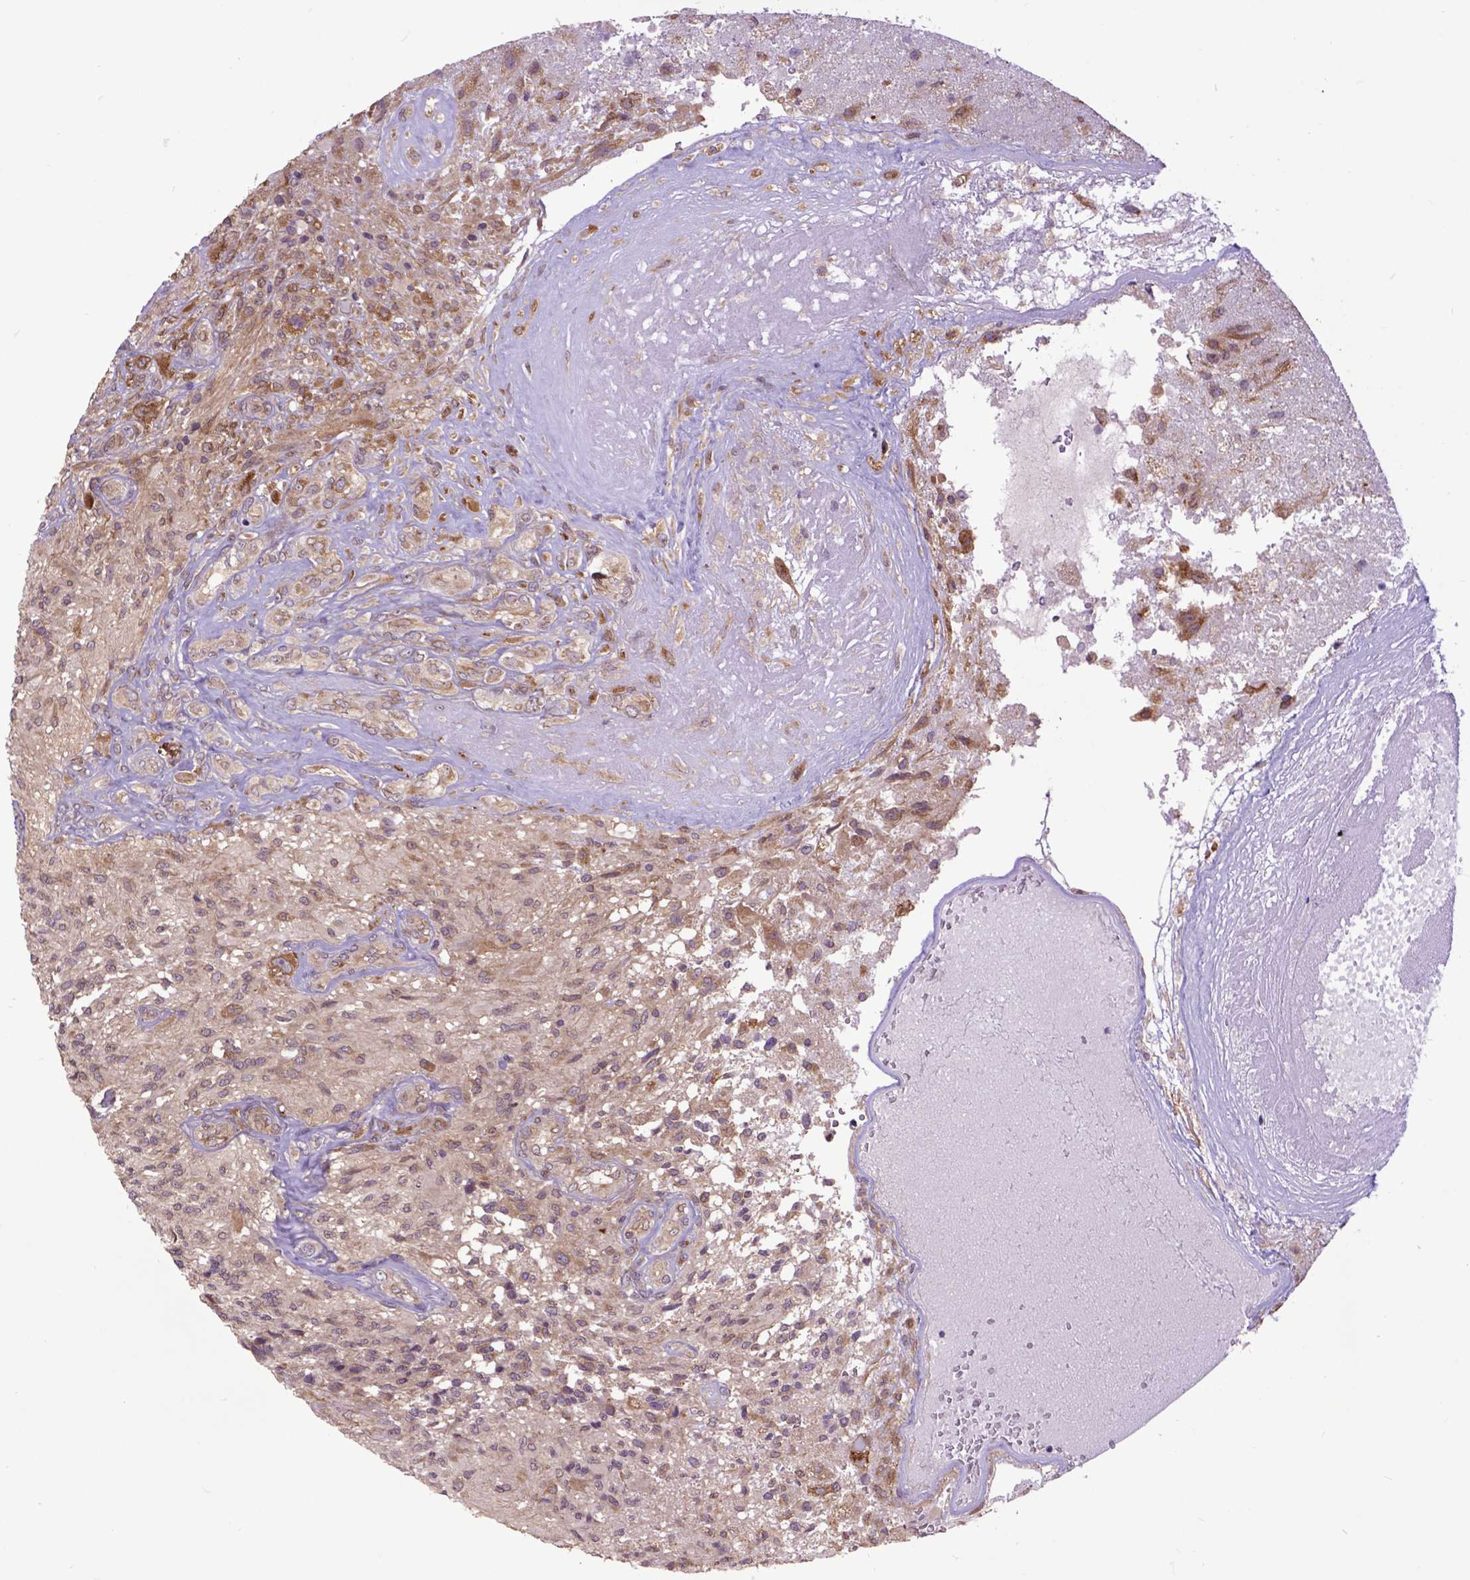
{"staining": {"intensity": "moderate", "quantity": ">75%", "location": "cytoplasmic/membranous"}, "tissue": "glioma", "cell_type": "Tumor cells", "image_type": "cancer", "snomed": [{"axis": "morphology", "description": "Glioma, malignant, High grade"}, {"axis": "topography", "description": "Brain"}], "caption": "IHC of glioma reveals medium levels of moderate cytoplasmic/membranous expression in approximately >75% of tumor cells.", "gene": "ARL1", "patient": {"sex": "male", "age": 56}}